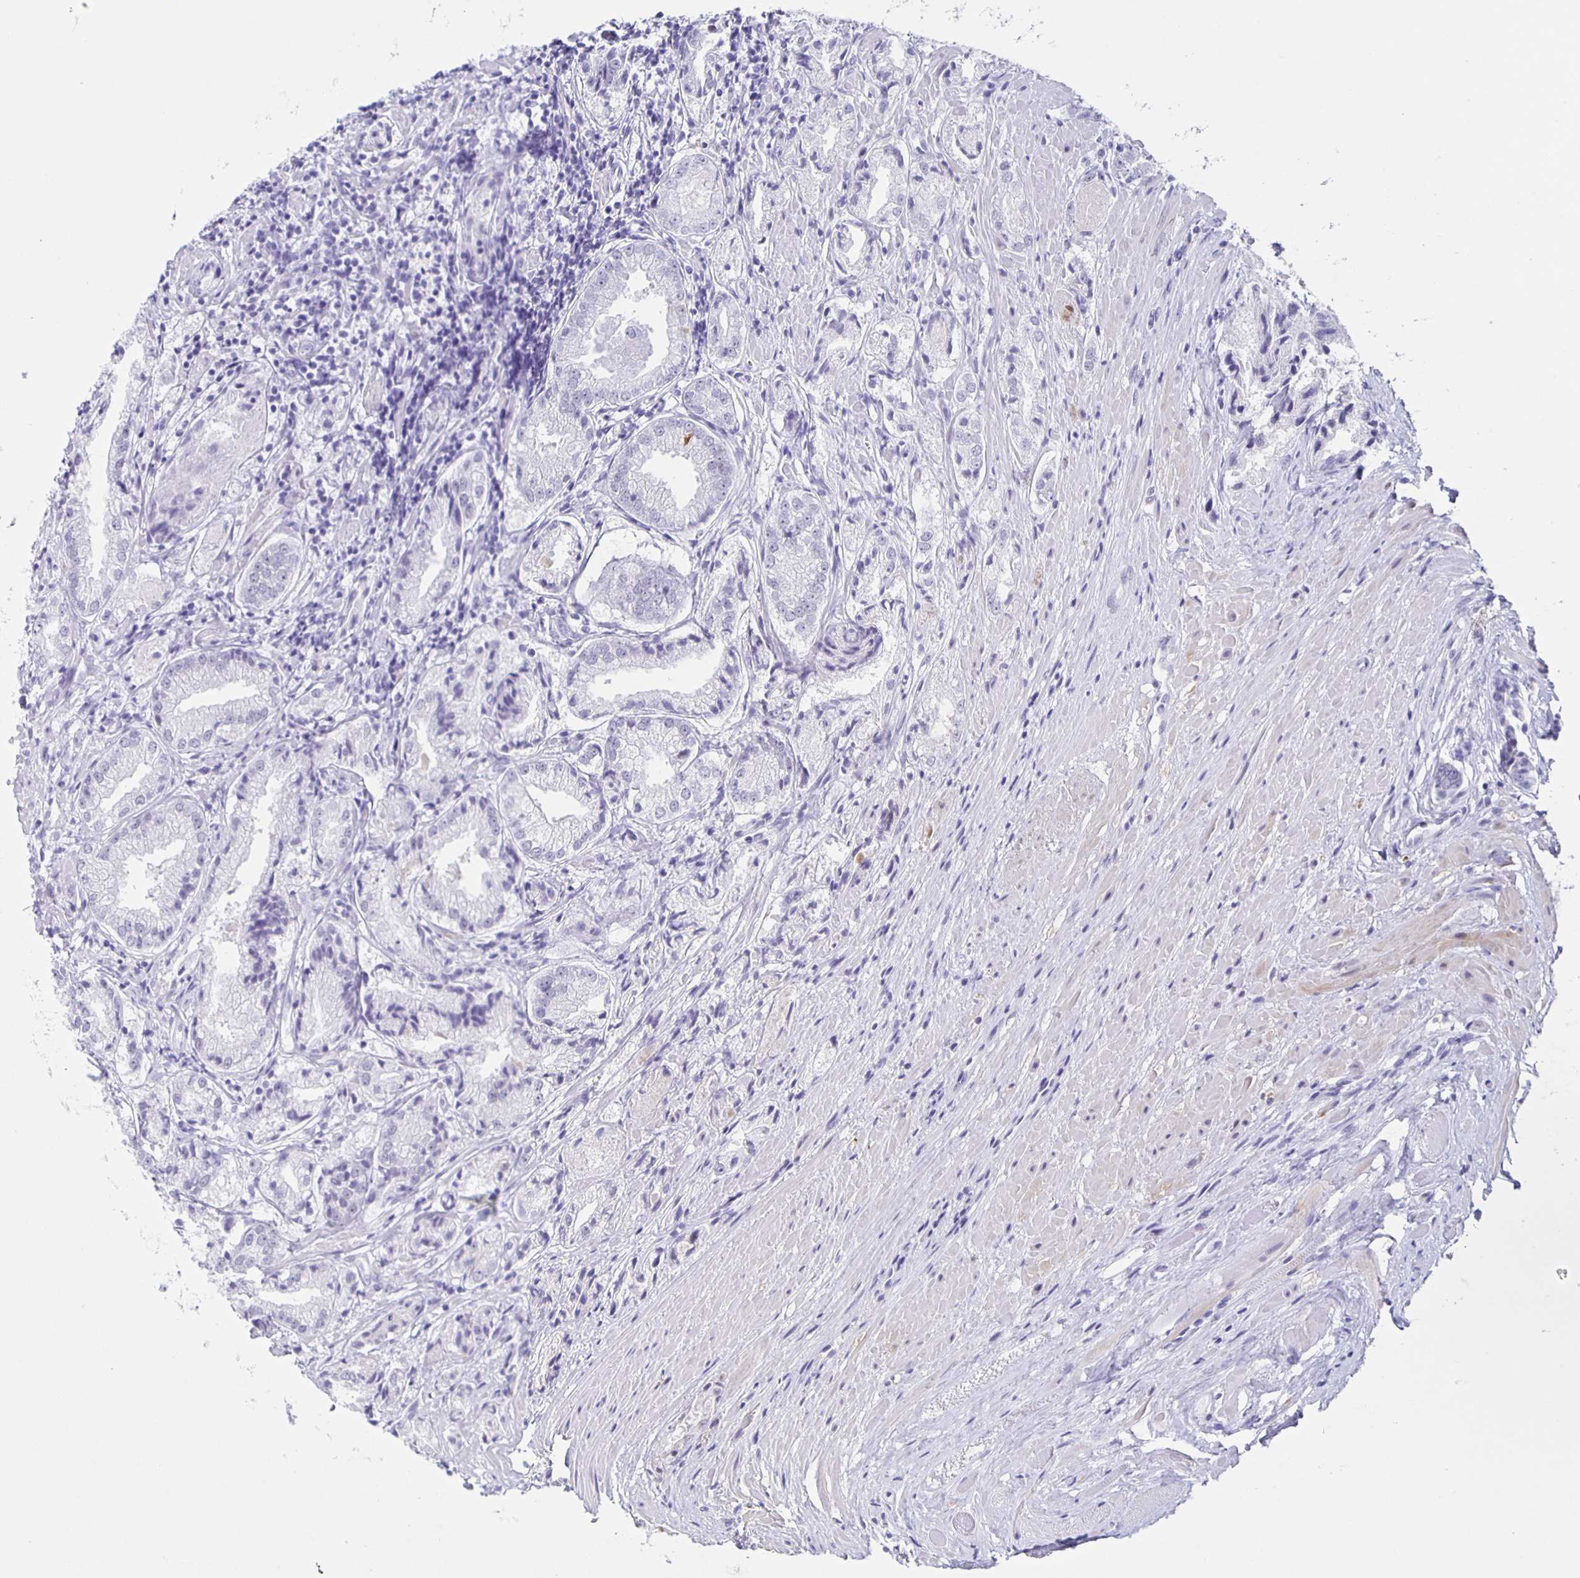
{"staining": {"intensity": "negative", "quantity": "none", "location": "none"}, "tissue": "prostate cancer", "cell_type": "Tumor cells", "image_type": "cancer", "snomed": [{"axis": "morphology", "description": "Adenocarcinoma, High grade"}, {"axis": "topography", "description": "Prostate"}], "caption": "Tumor cells are negative for brown protein staining in prostate cancer.", "gene": "TPPP", "patient": {"sex": "male", "age": 61}}